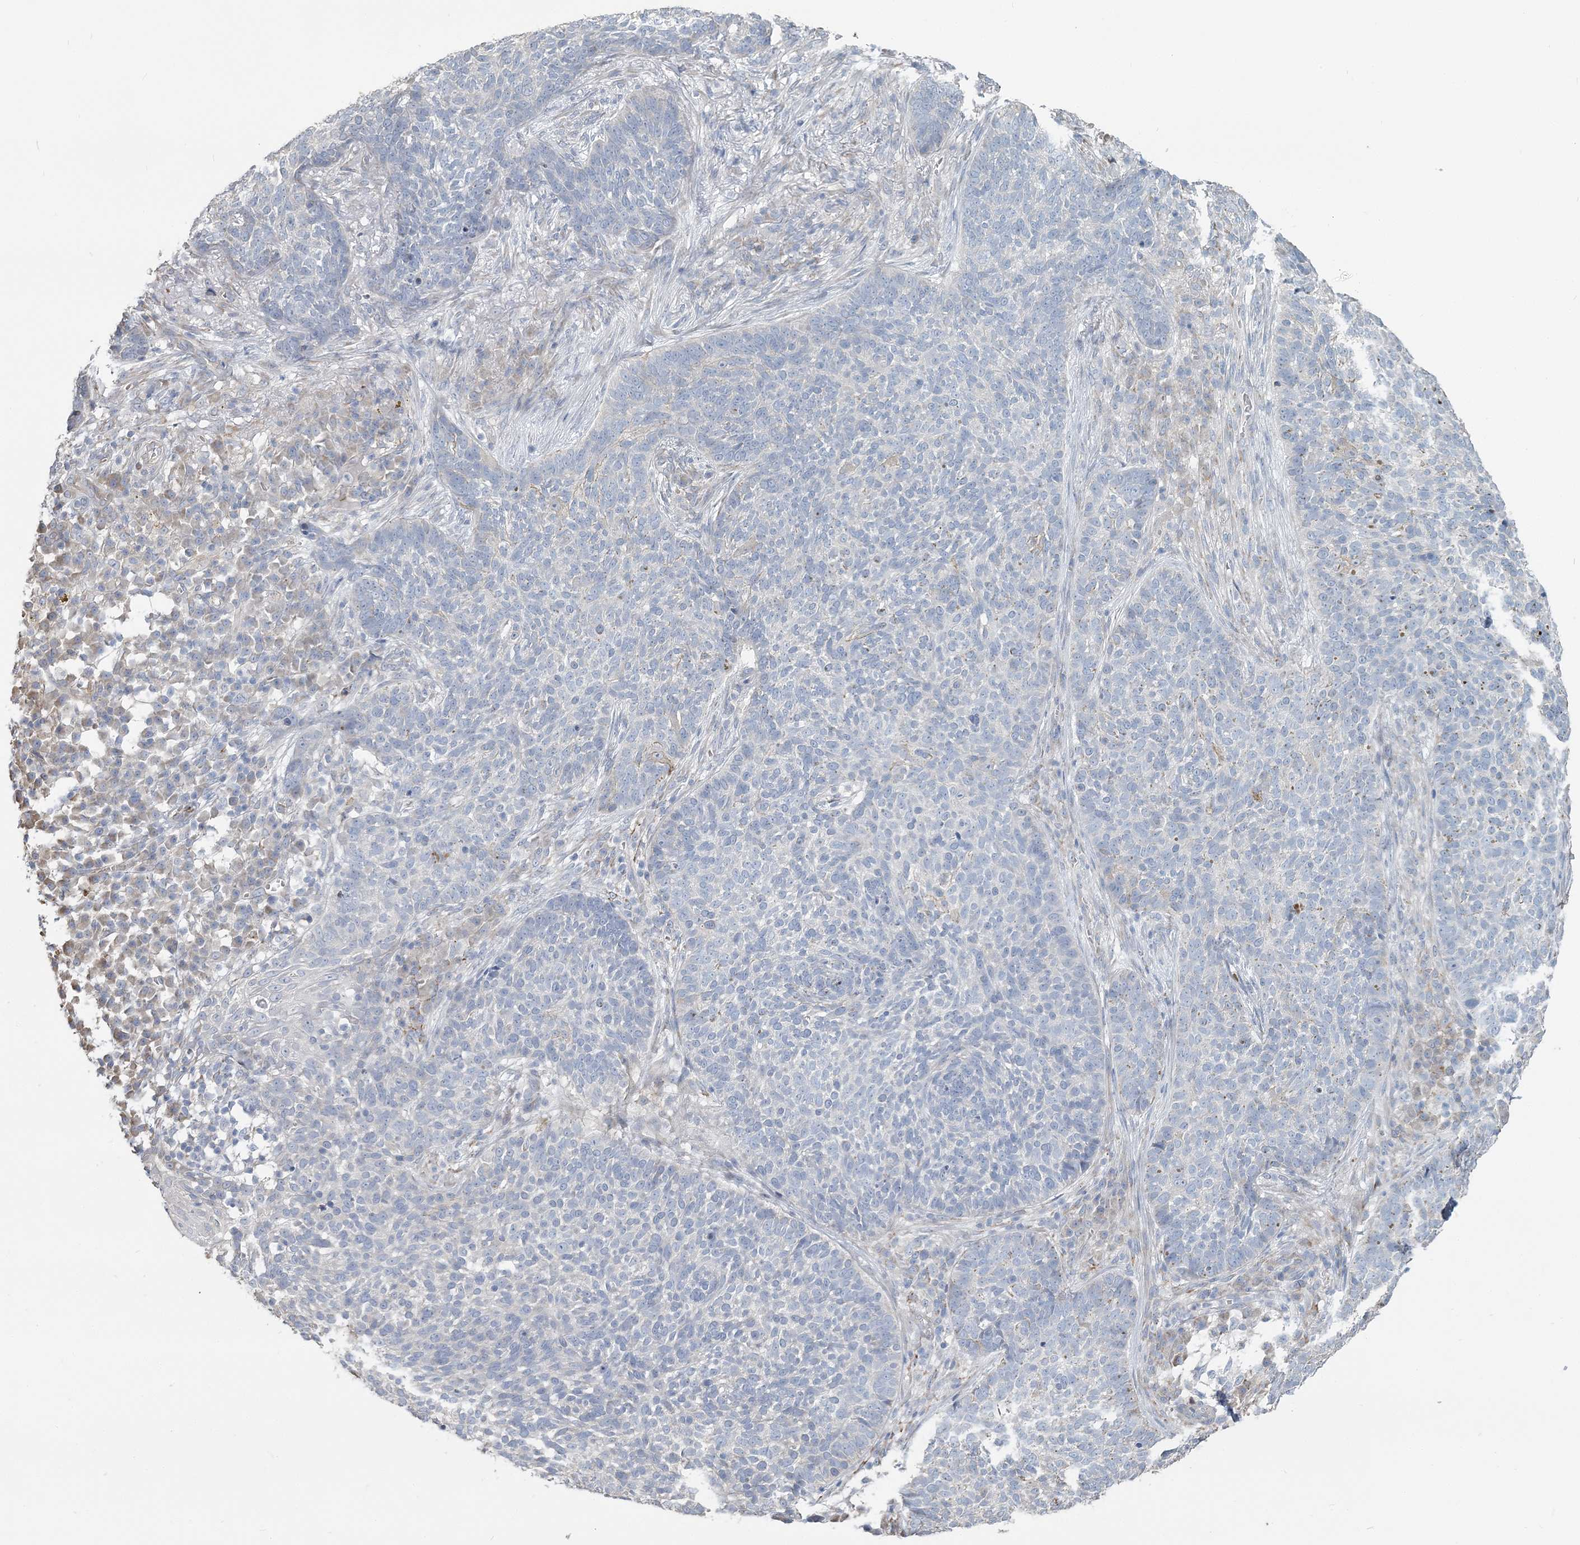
{"staining": {"intensity": "negative", "quantity": "none", "location": "none"}, "tissue": "skin cancer", "cell_type": "Tumor cells", "image_type": "cancer", "snomed": [{"axis": "morphology", "description": "Basal cell carcinoma"}, {"axis": "topography", "description": "Skin"}], "caption": "Tumor cells are negative for brown protein staining in skin cancer.", "gene": "CMBL", "patient": {"sex": "male", "age": 85}}